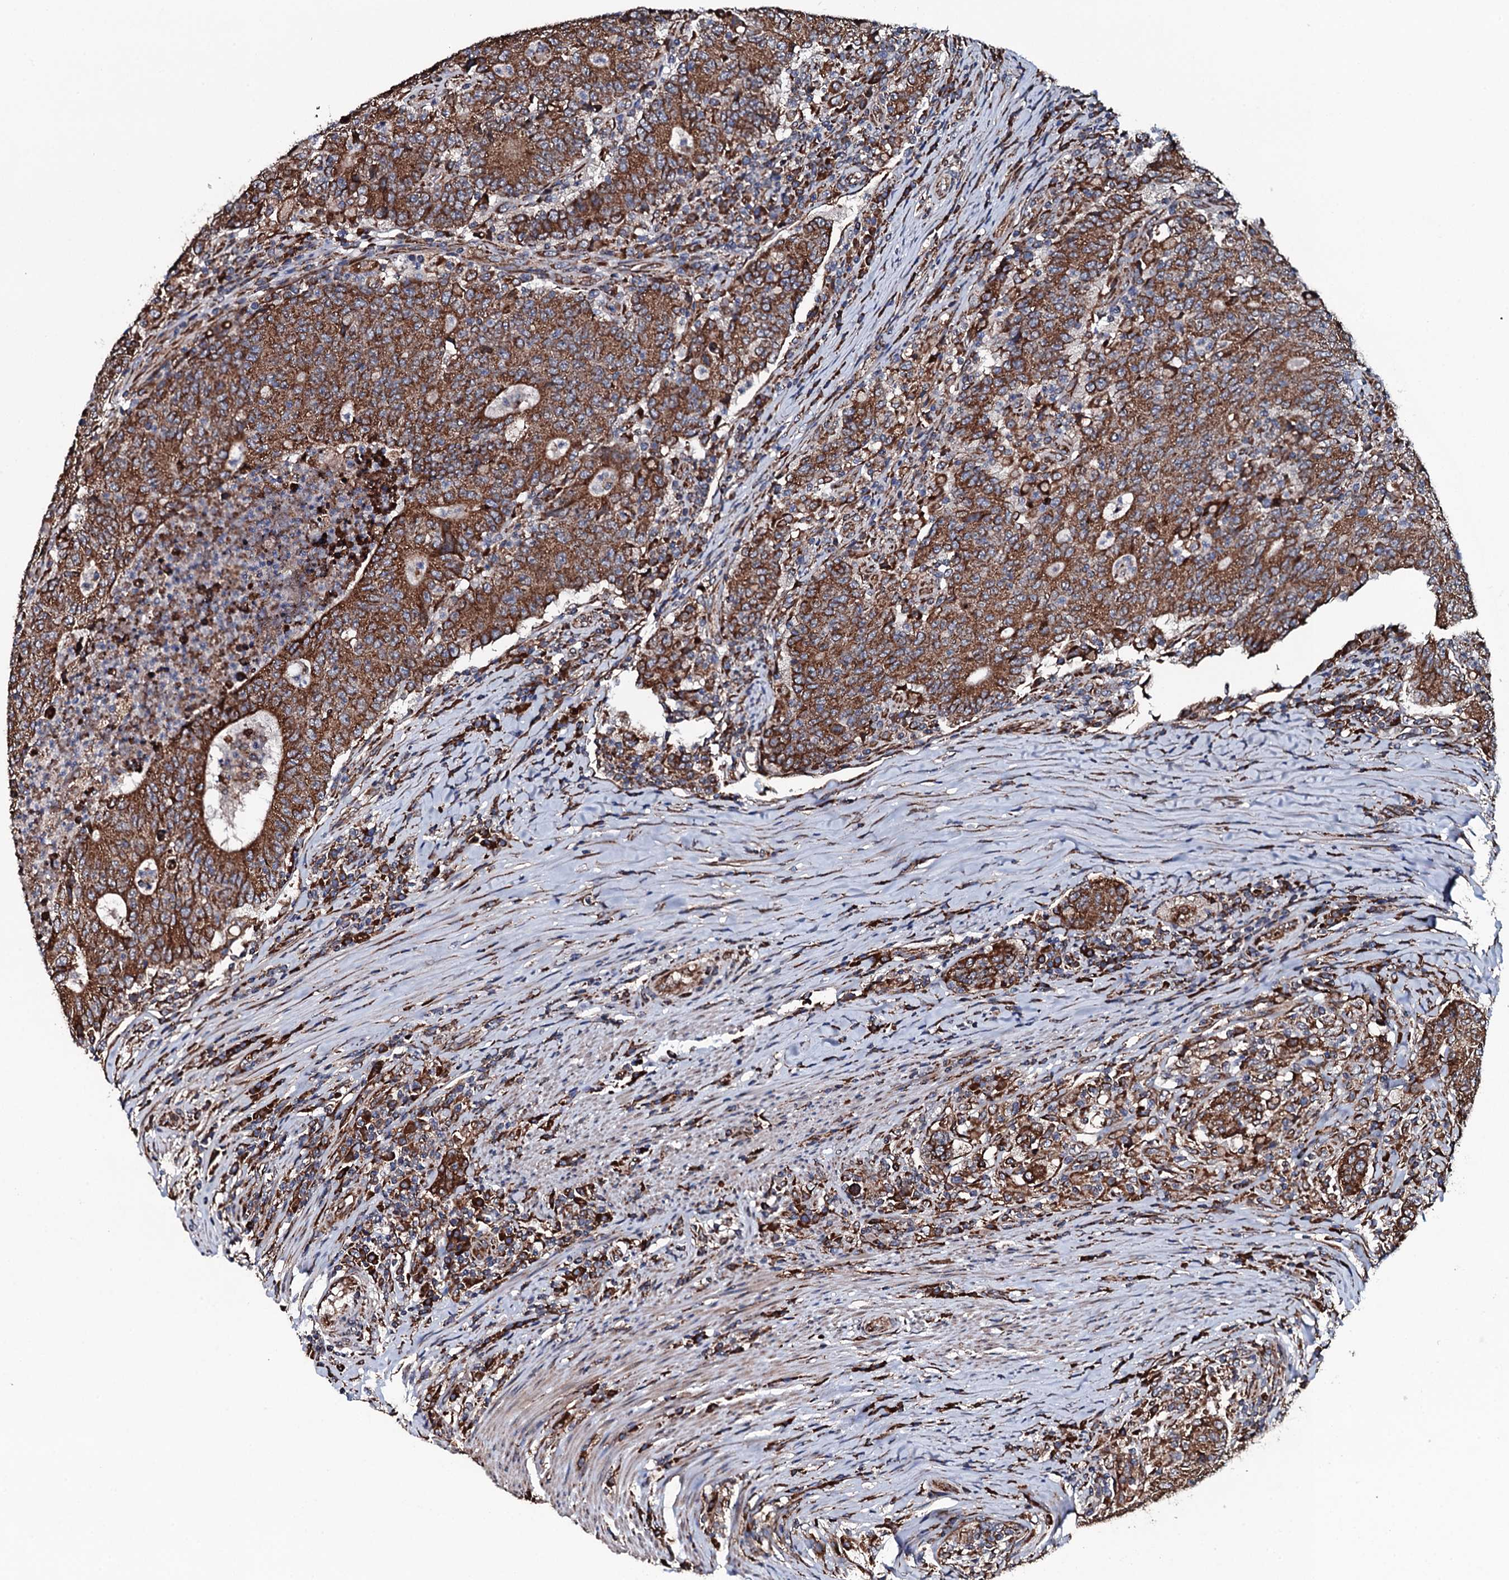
{"staining": {"intensity": "strong", "quantity": ">75%", "location": "cytoplasmic/membranous"}, "tissue": "colorectal cancer", "cell_type": "Tumor cells", "image_type": "cancer", "snomed": [{"axis": "morphology", "description": "Adenocarcinoma, NOS"}, {"axis": "topography", "description": "Colon"}], "caption": "Colorectal cancer (adenocarcinoma) stained for a protein (brown) demonstrates strong cytoplasmic/membranous positive positivity in about >75% of tumor cells.", "gene": "RAB12", "patient": {"sex": "female", "age": 75}}